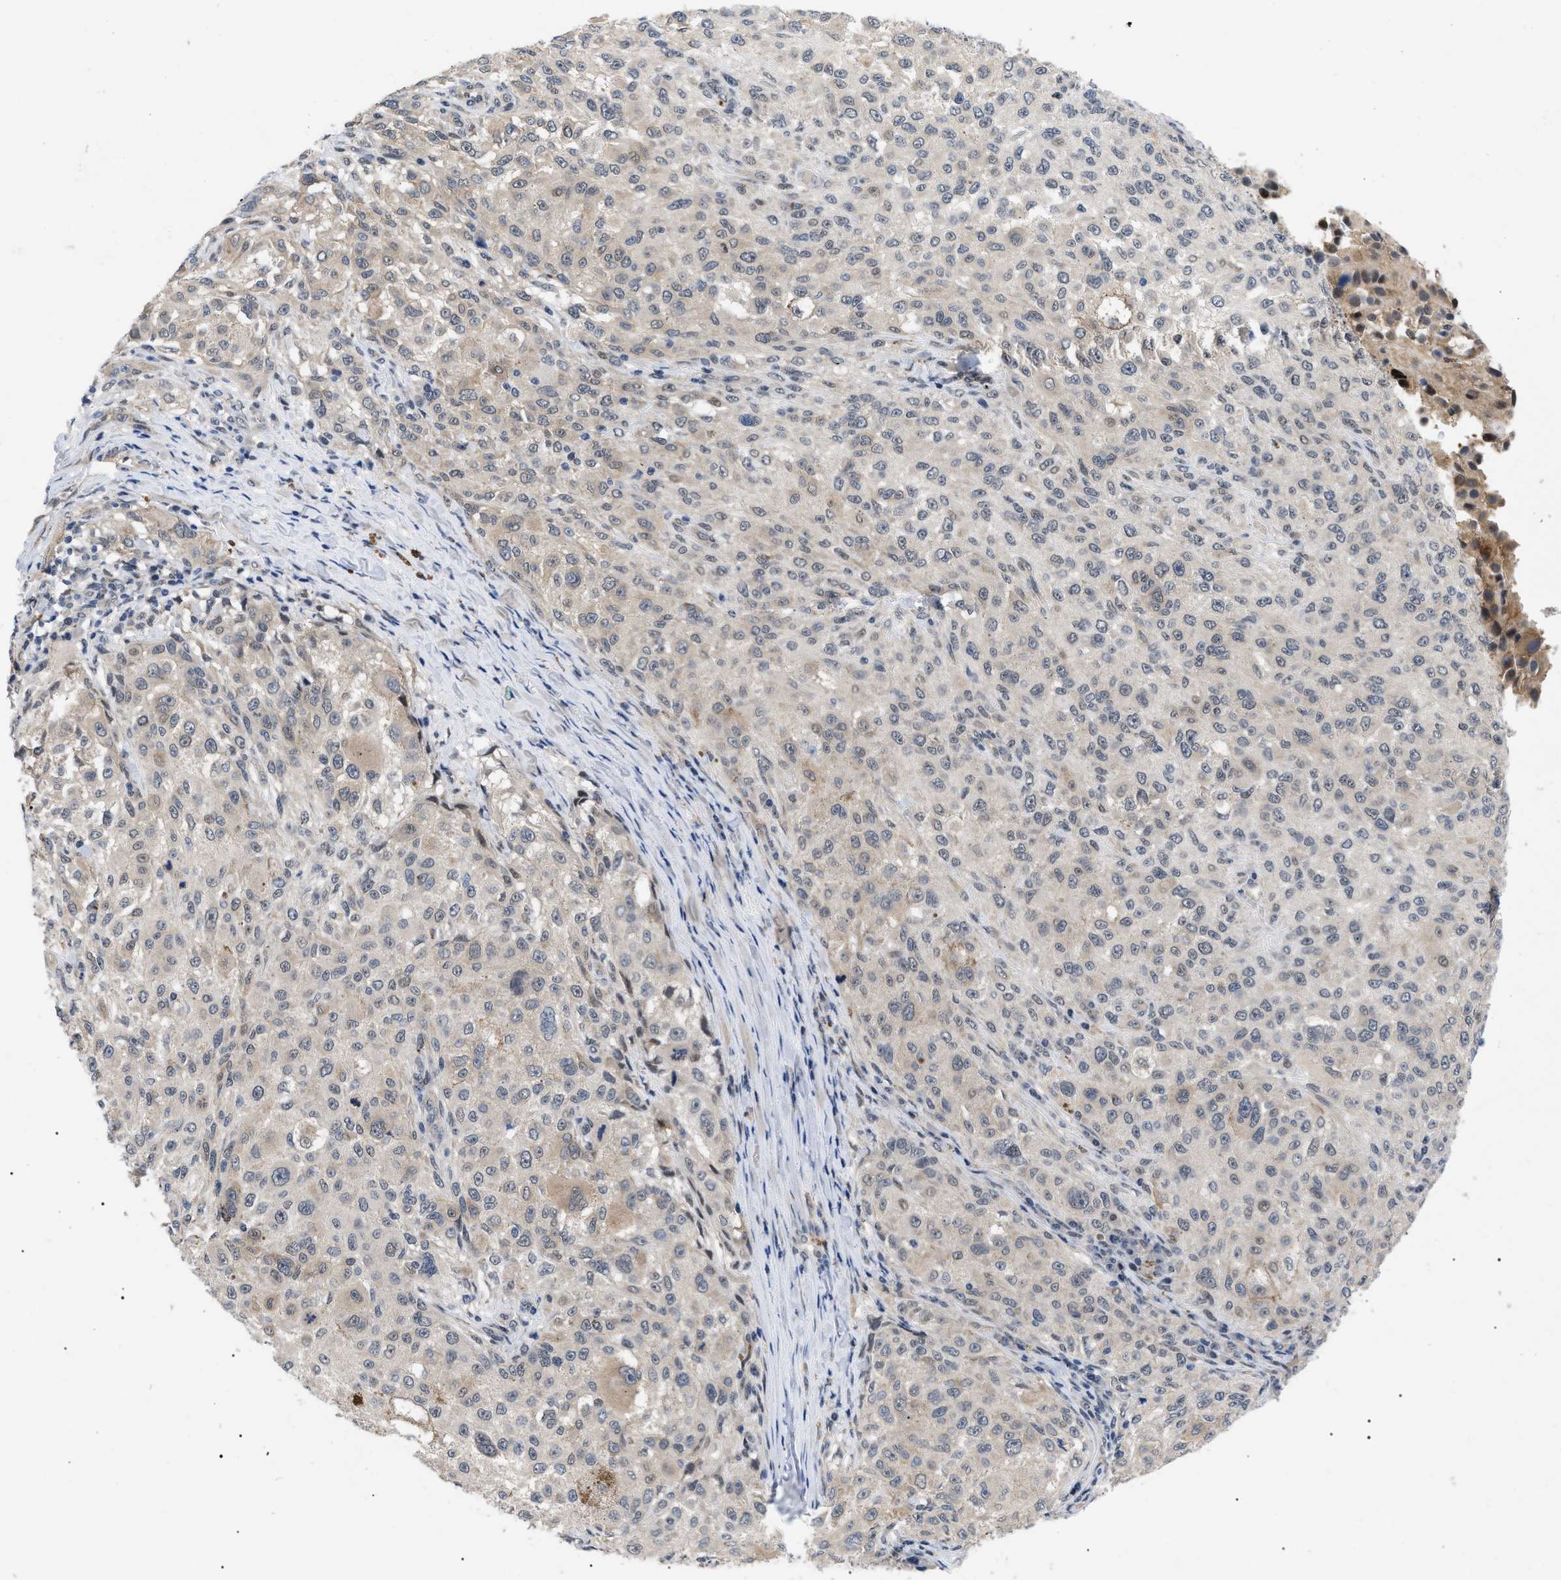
{"staining": {"intensity": "weak", "quantity": "25%-75%", "location": "cytoplasmic/membranous,nuclear"}, "tissue": "melanoma", "cell_type": "Tumor cells", "image_type": "cancer", "snomed": [{"axis": "morphology", "description": "Necrosis, NOS"}, {"axis": "morphology", "description": "Malignant melanoma, NOS"}, {"axis": "topography", "description": "Skin"}], "caption": "Immunohistochemical staining of human melanoma reveals low levels of weak cytoplasmic/membranous and nuclear protein positivity in about 25%-75% of tumor cells.", "gene": "GARRE1", "patient": {"sex": "female", "age": 87}}